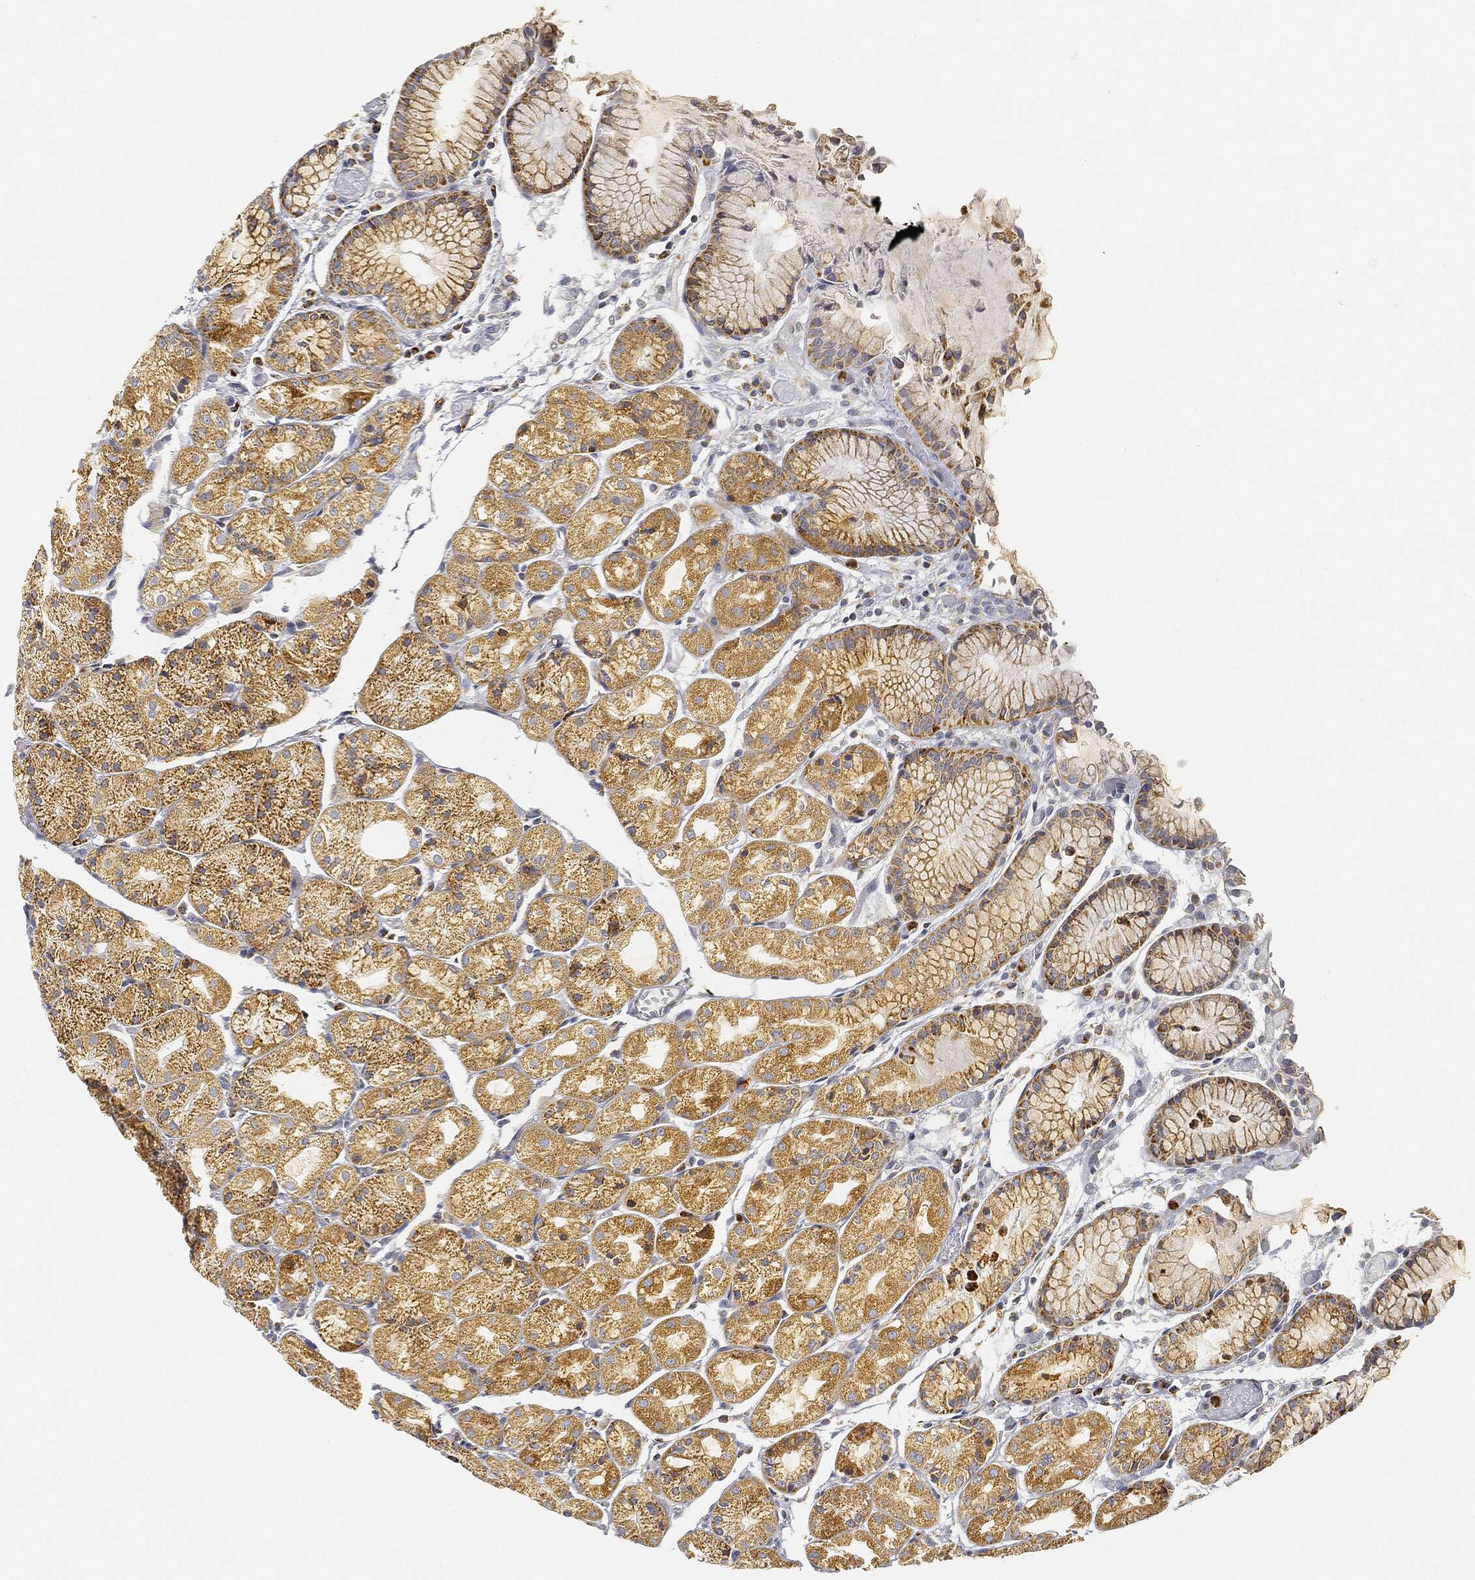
{"staining": {"intensity": "strong", "quantity": "25%-75%", "location": "cytoplasmic/membranous"}, "tissue": "stomach", "cell_type": "Glandular cells", "image_type": "normal", "snomed": [{"axis": "morphology", "description": "Normal tissue, NOS"}, {"axis": "topography", "description": "Stomach, upper"}], "caption": "Benign stomach reveals strong cytoplasmic/membranous positivity in approximately 25%-75% of glandular cells, visualized by immunohistochemistry. The staining was performed using DAB, with brown indicating positive protein expression. Nuclei are stained blue with hematoxylin.", "gene": "CAPN15", "patient": {"sex": "male", "age": 72}}